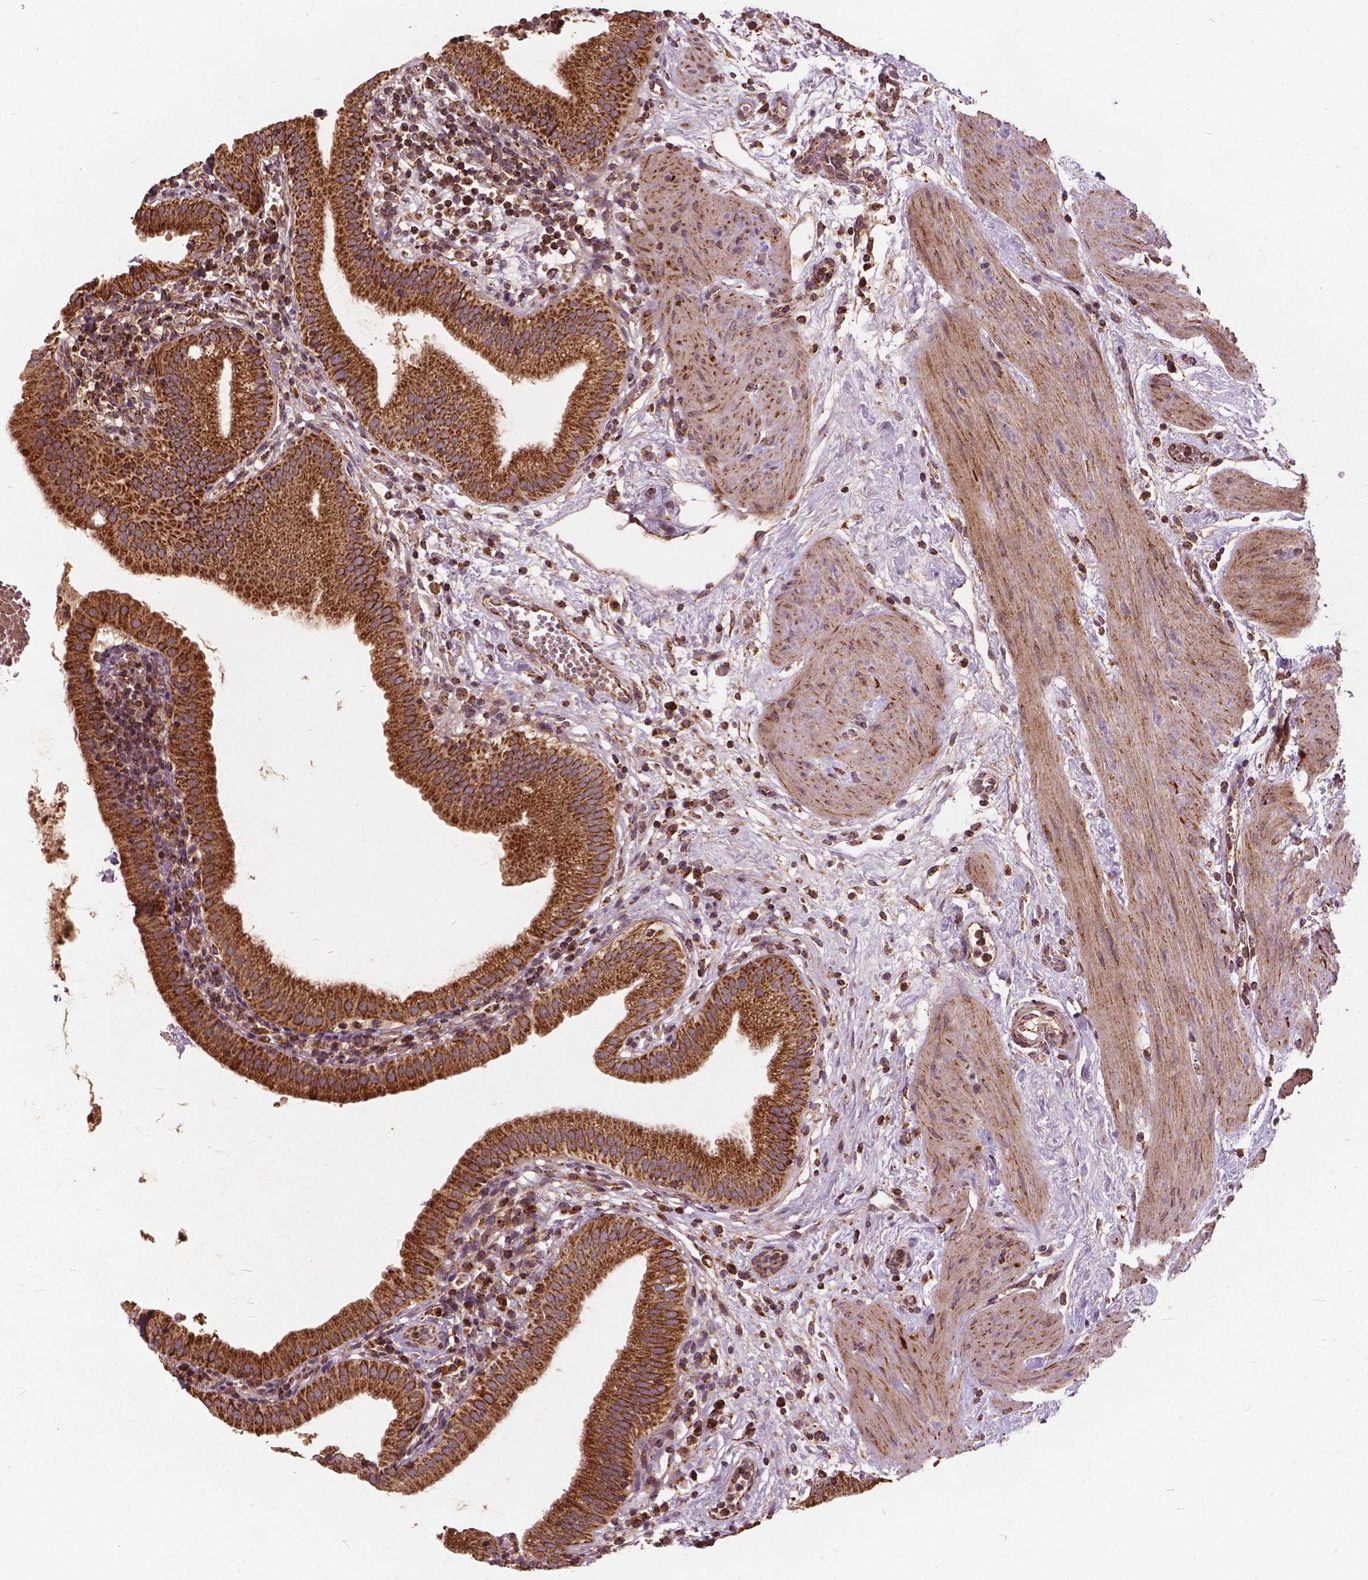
{"staining": {"intensity": "strong", "quantity": ">75%", "location": "cytoplasmic/membranous"}, "tissue": "gallbladder", "cell_type": "Glandular cells", "image_type": "normal", "snomed": [{"axis": "morphology", "description": "Normal tissue, NOS"}, {"axis": "topography", "description": "Gallbladder"}], "caption": "This is a micrograph of immunohistochemistry (IHC) staining of benign gallbladder, which shows strong staining in the cytoplasmic/membranous of glandular cells.", "gene": "UBXN2A", "patient": {"sex": "female", "age": 65}}